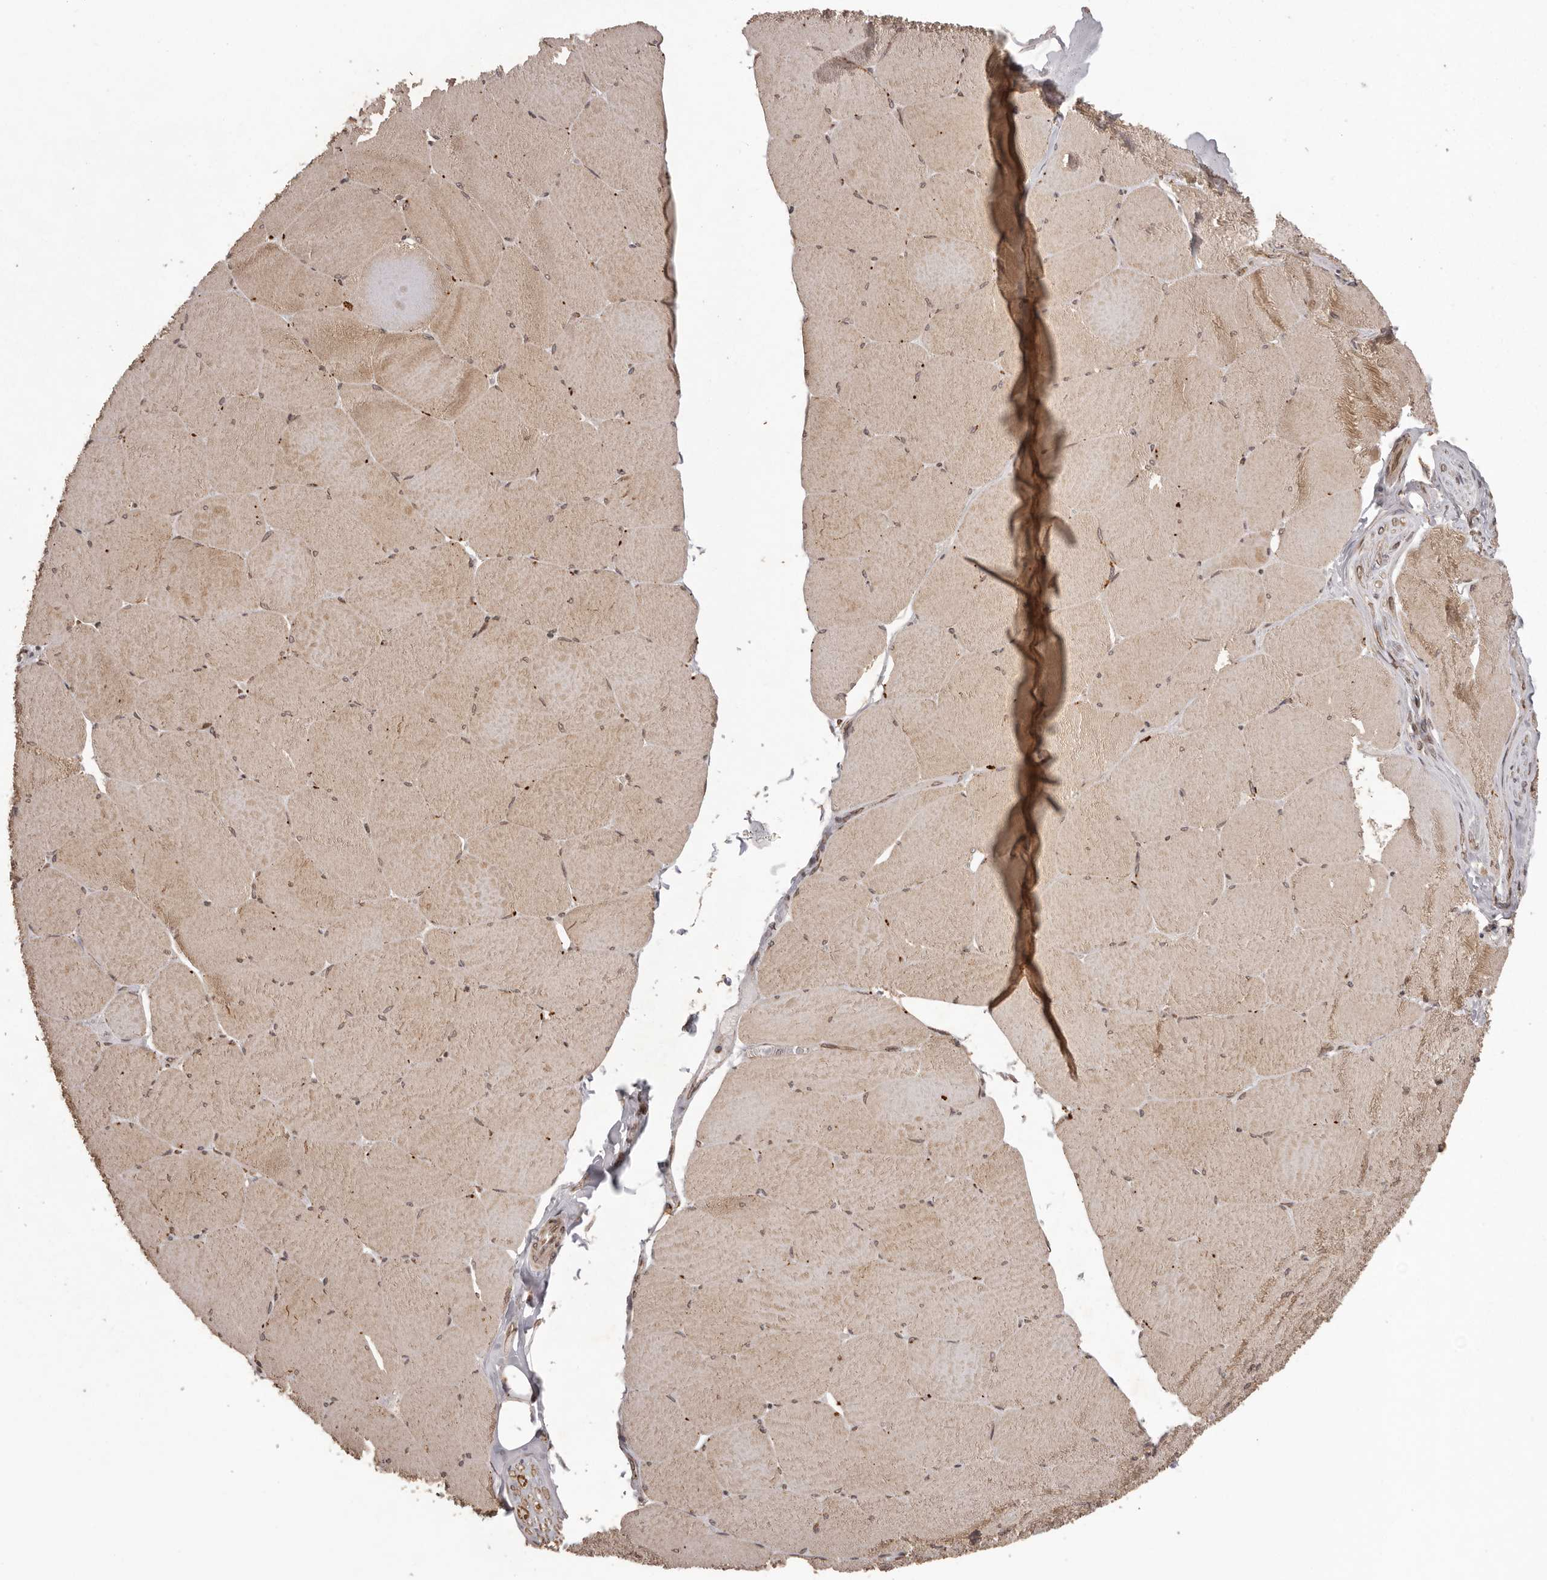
{"staining": {"intensity": "strong", "quantity": "25%-75%", "location": "cytoplasmic/membranous"}, "tissue": "skeletal muscle", "cell_type": "Myocytes", "image_type": "normal", "snomed": [{"axis": "morphology", "description": "Normal tissue, NOS"}, {"axis": "topography", "description": "Skeletal muscle"}, {"axis": "topography", "description": "Head-Neck"}], "caption": "About 25%-75% of myocytes in unremarkable human skeletal muscle show strong cytoplasmic/membranous protein staining as visualized by brown immunohistochemical staining.", "gene": "CHRM2", "patient": {"sex": "male", "age": 66}}